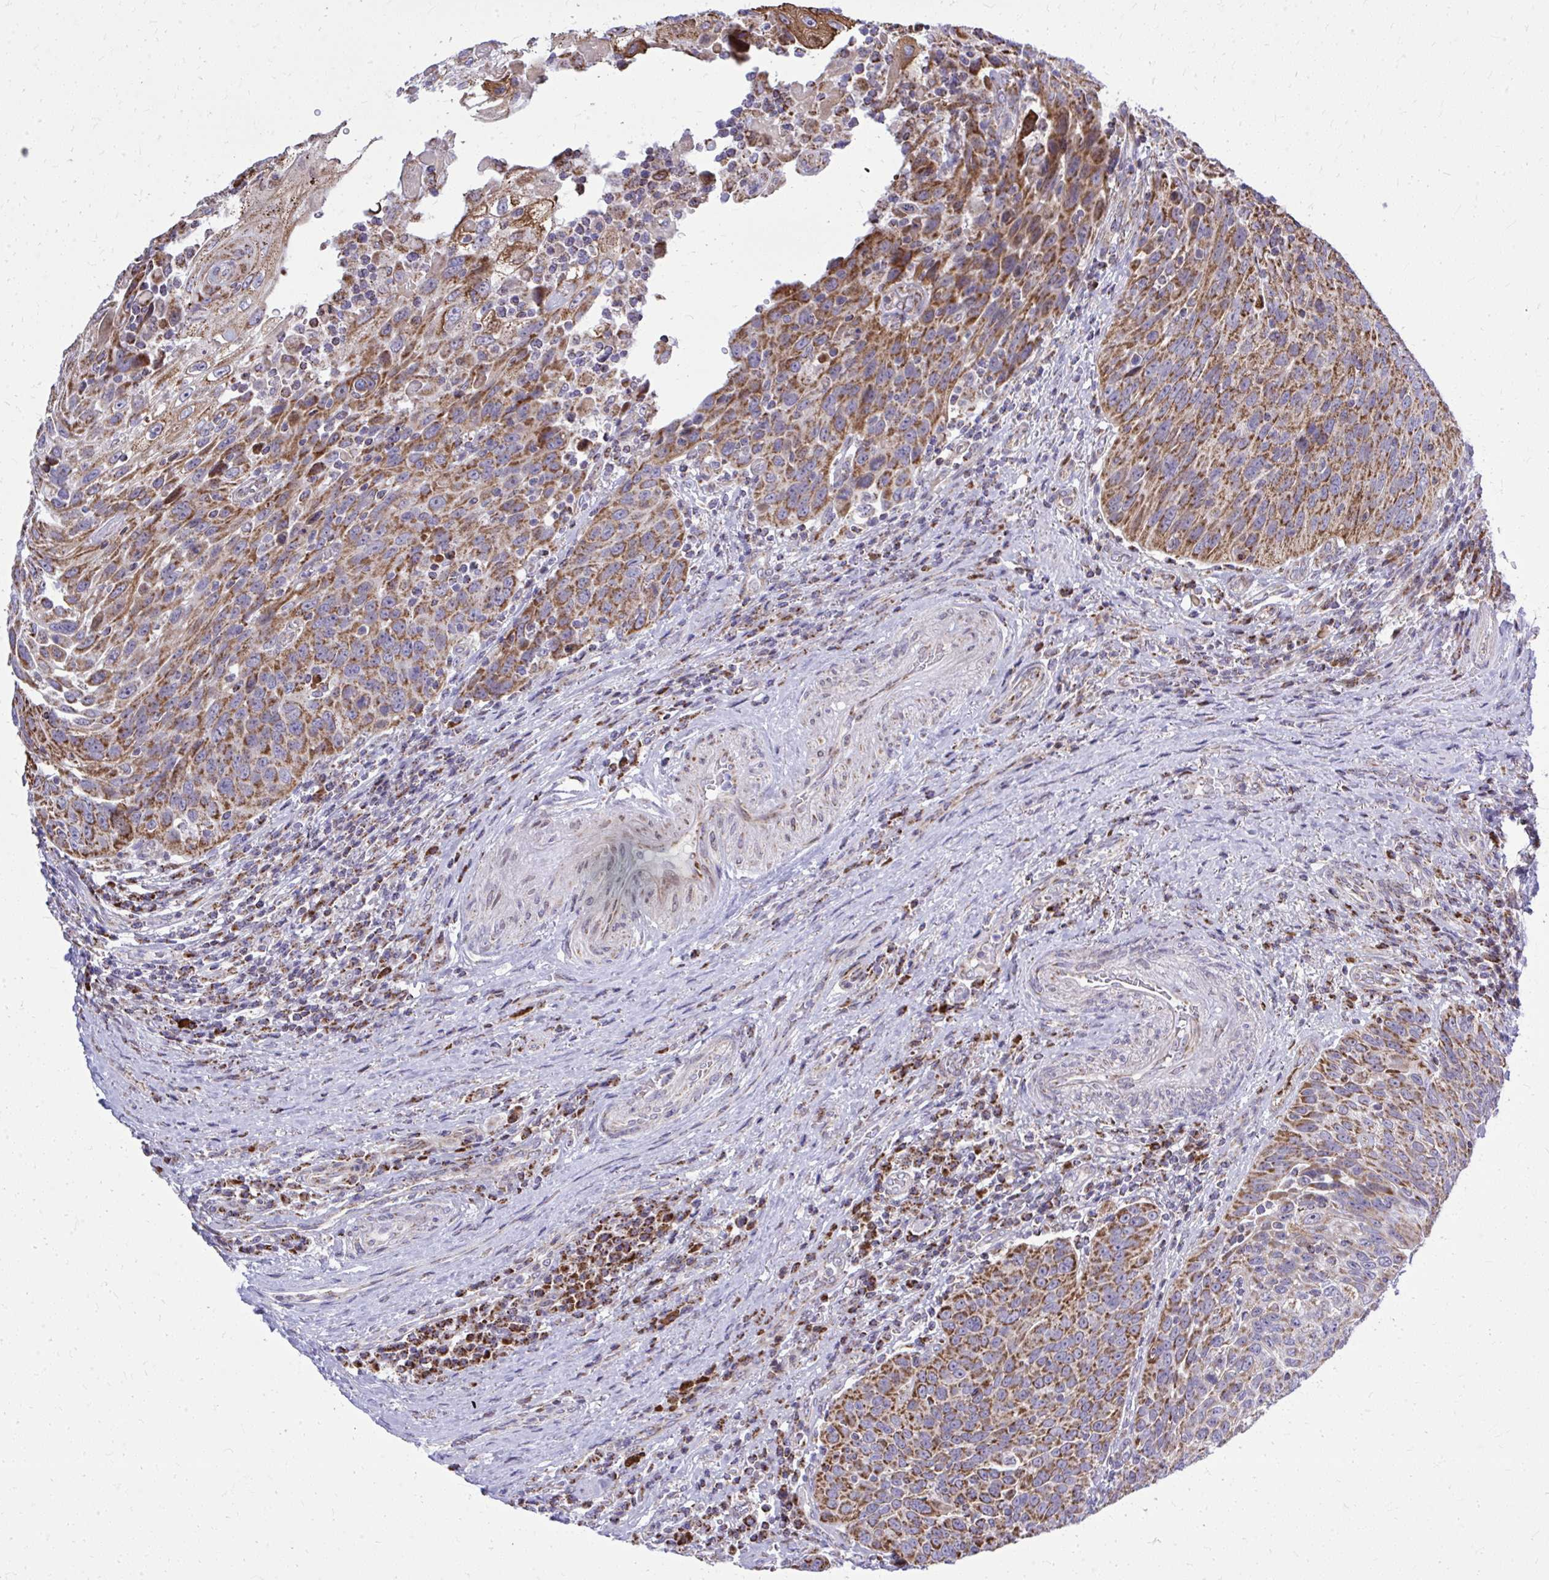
{"staining": {"intensity": "strong", "quantity": ">75%", "location": "cytoplasmic/membranous"}, "tissue": "urothelial cancer", "cell_type": "Tumor cells", "image_type": "cancer", "snomed": [{"axis": "morphology", "description": "Urothelial carcinoma, High grade"}, {"axis": "topography", "description": "Urinary bladder"}], "caption": "Immunohistochemistry (DAB (3,3'-diaminobenzidine)) staining of human urothelial cancer shows strong cytoplasmic/membranous protein staining in about >75% of tumor cells.", "gene": "ZNF362", "patient": {"sex": "female", "age": 70}}